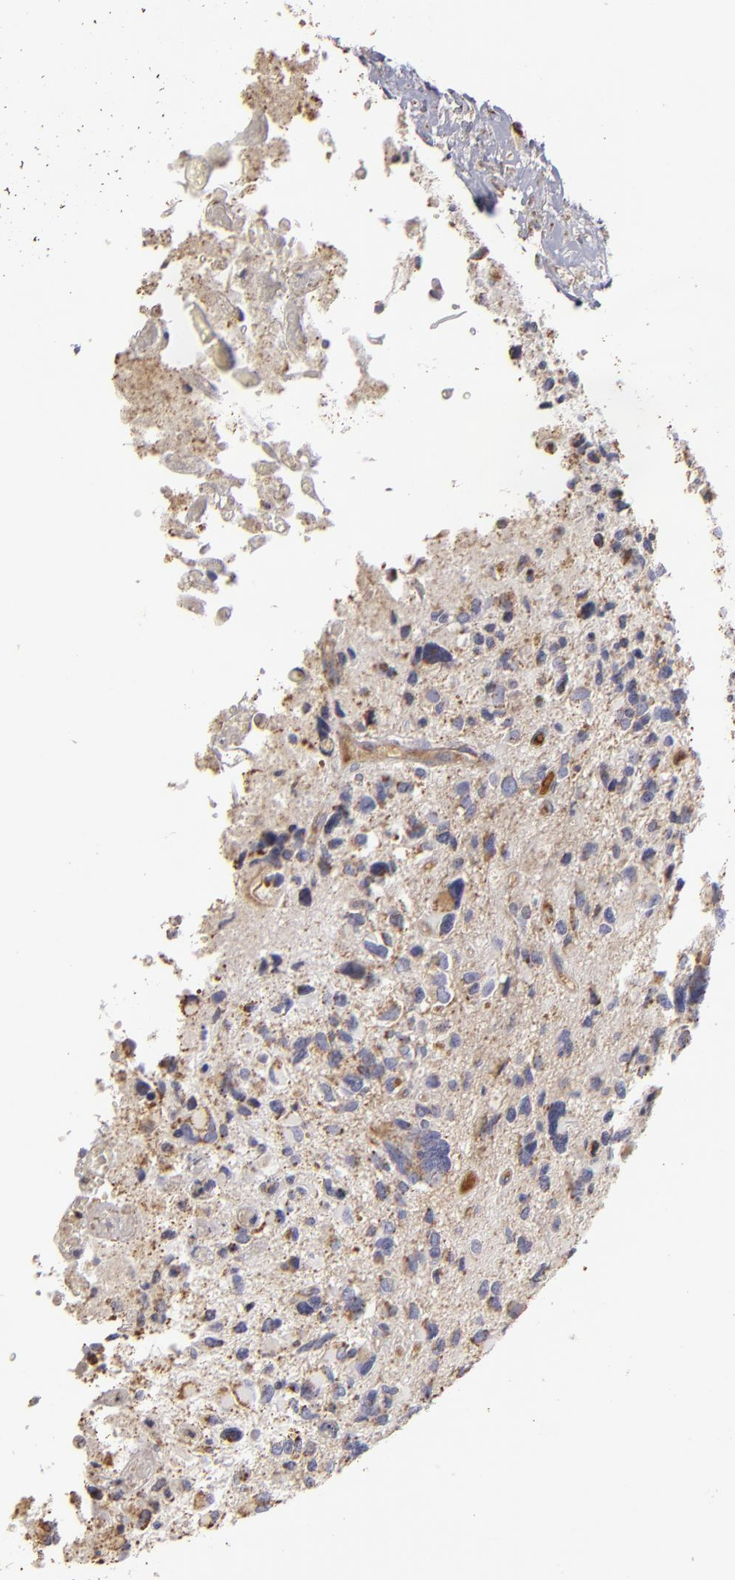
{"staining": {"intensity": "moderate", "quantity": "25%-75%", "location": "cytoplasmic/membranous"}, "tissue": "glioma", "cell_type": "Tumor cells", "image_type": "cancer", "snomed": [{"axis": "morphology", "description": "Glioma, malignant, High grade"}, {"axis": "topography", "description": "Brain"}], "caption": "An immunohistochemistry image of neoplastic tissue is shown. Protein staining in brown shows moderate cytoplasmic/membranous positivity in glioma within tumor cells.", "gene": "CFB", "patient": {"sex": "male", "age": 69}}